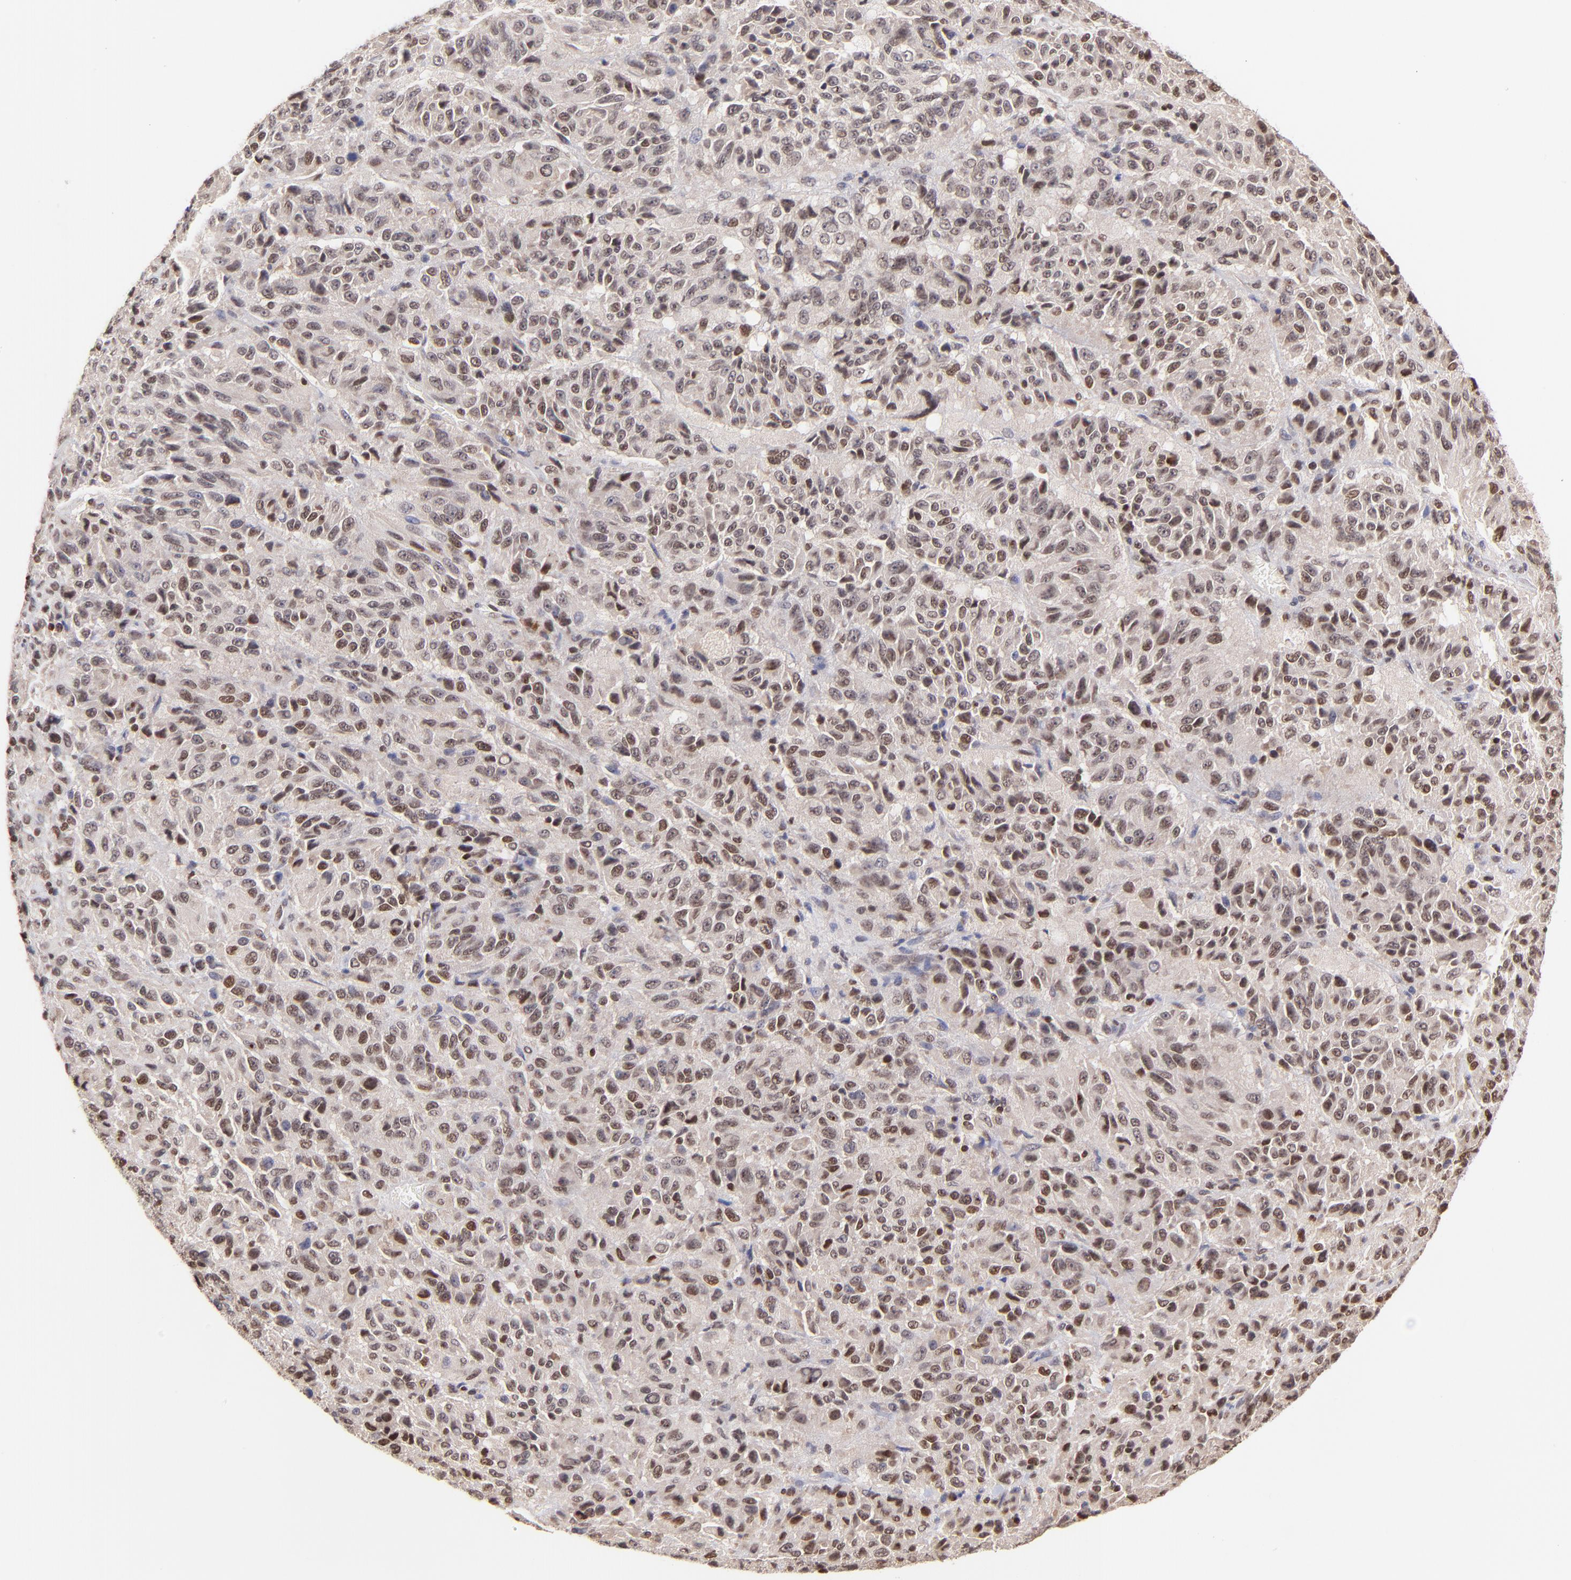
{"staining": {"intensity": "moderate", "quantity": "25%-75%", "location": "cytoplasmic/membranous,nuclear"}, "tissue": "melanoma", "cell_type": "Tumor cells", "image_type": "cancer", "snomed": [{"axis": "morphology", "description": "Malignant melanoma, Metastatic site"}, {"axis": "topography", "description": "Lung"}], "caption": "This is a photomicrograph of immunohistochemistry (IHC) staining of malignant melanoma (metastatic site), which shows moderate positivity in the cytoplasmic/membranous and nuclear of tumor cells.", "gene": "WDR25", "patient": {"sex": "male", "age": 64}}